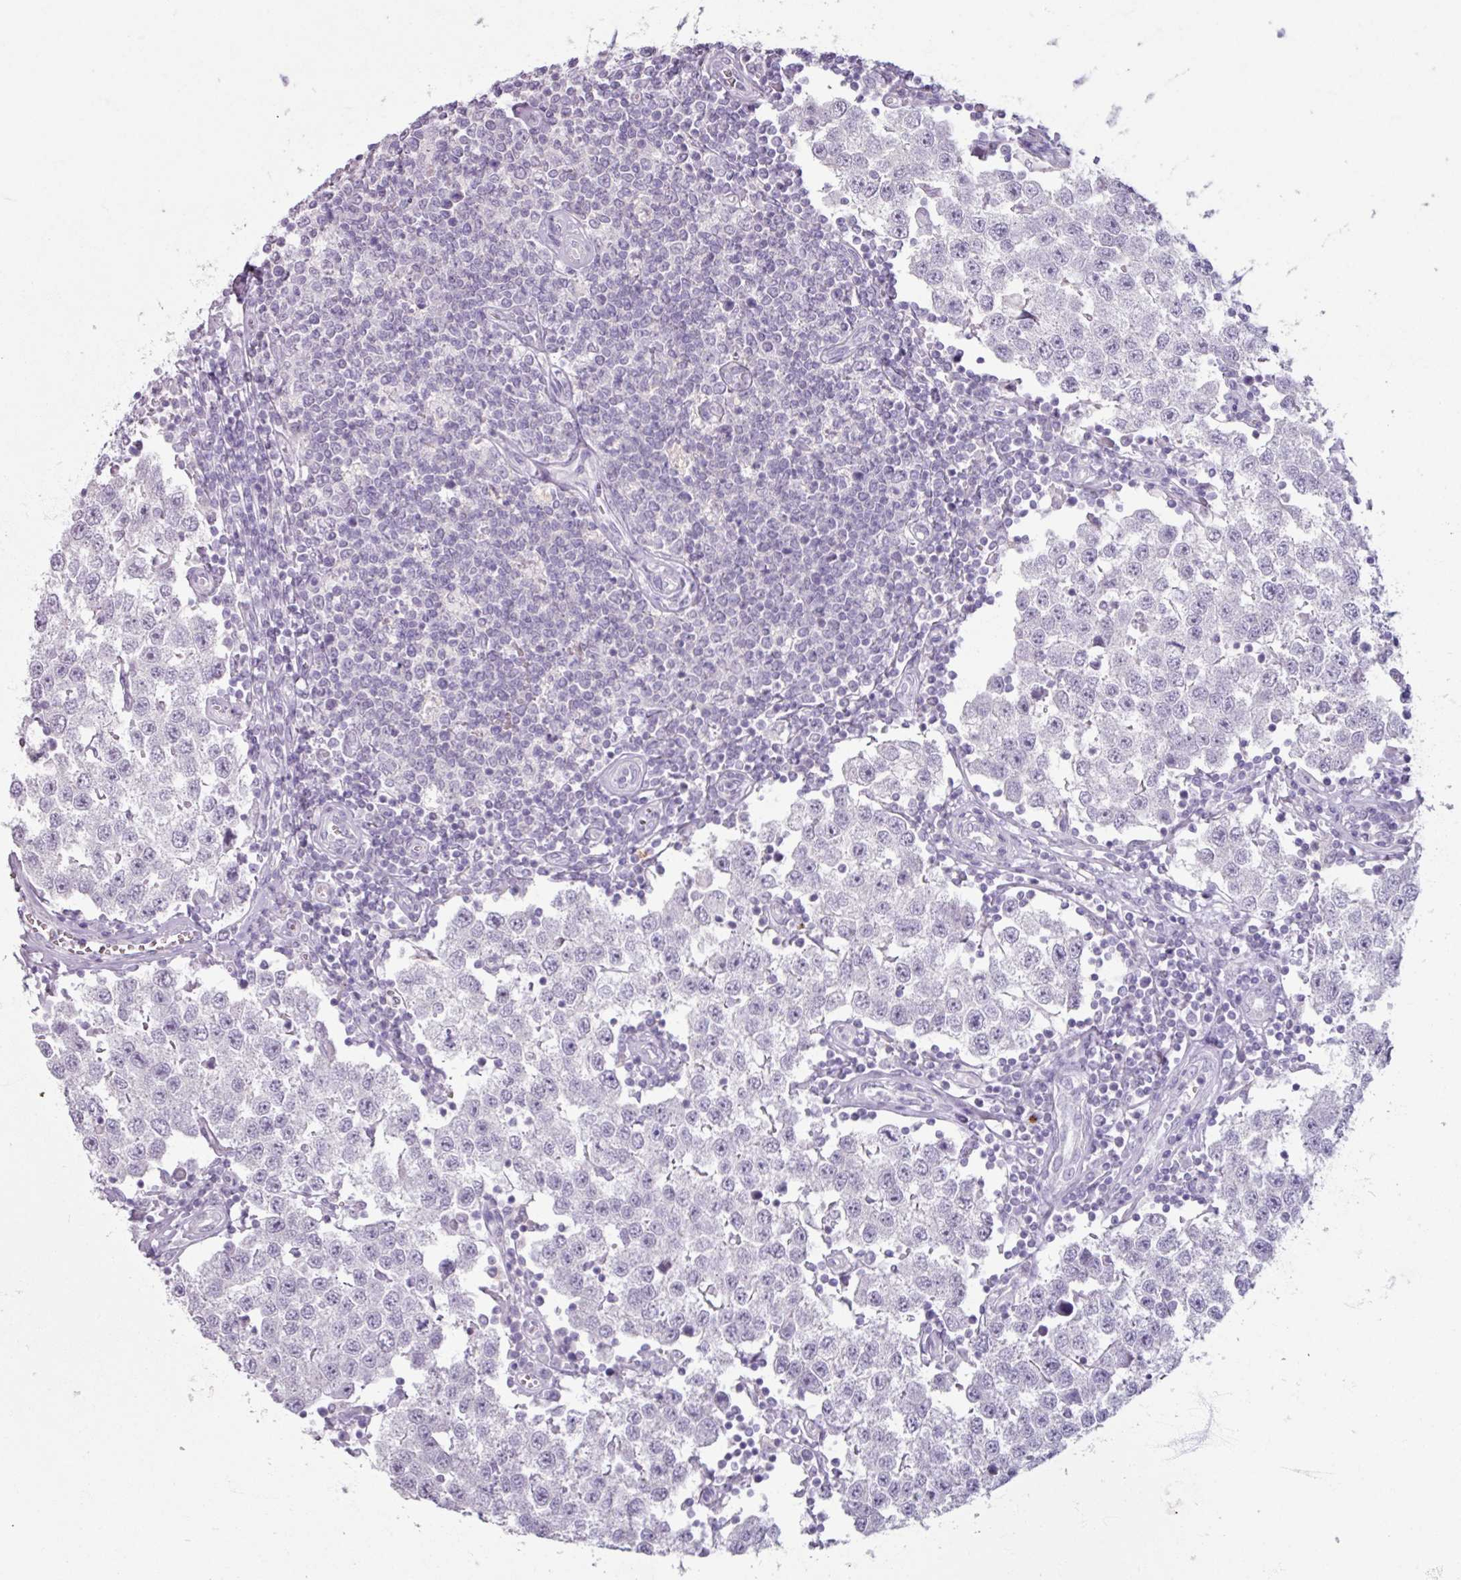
{"staining": {"intensity": "negative", "quantity": "none", "location": "none"}, "tissue": "testis cancer", "cell_type": "Tumor cells", "image_type": "cancer", "snomed": [{"axis": "morphology", "description": "Seminoma, NOS"}, {"axis": "topography", "description": "Testis"}], "caption": "Immunohistochemical staining of testis seminoma reveals no significant staining in tumor cells.", "gene": "SLC27A5", "patient": {"sex": "male", "age": 34}}